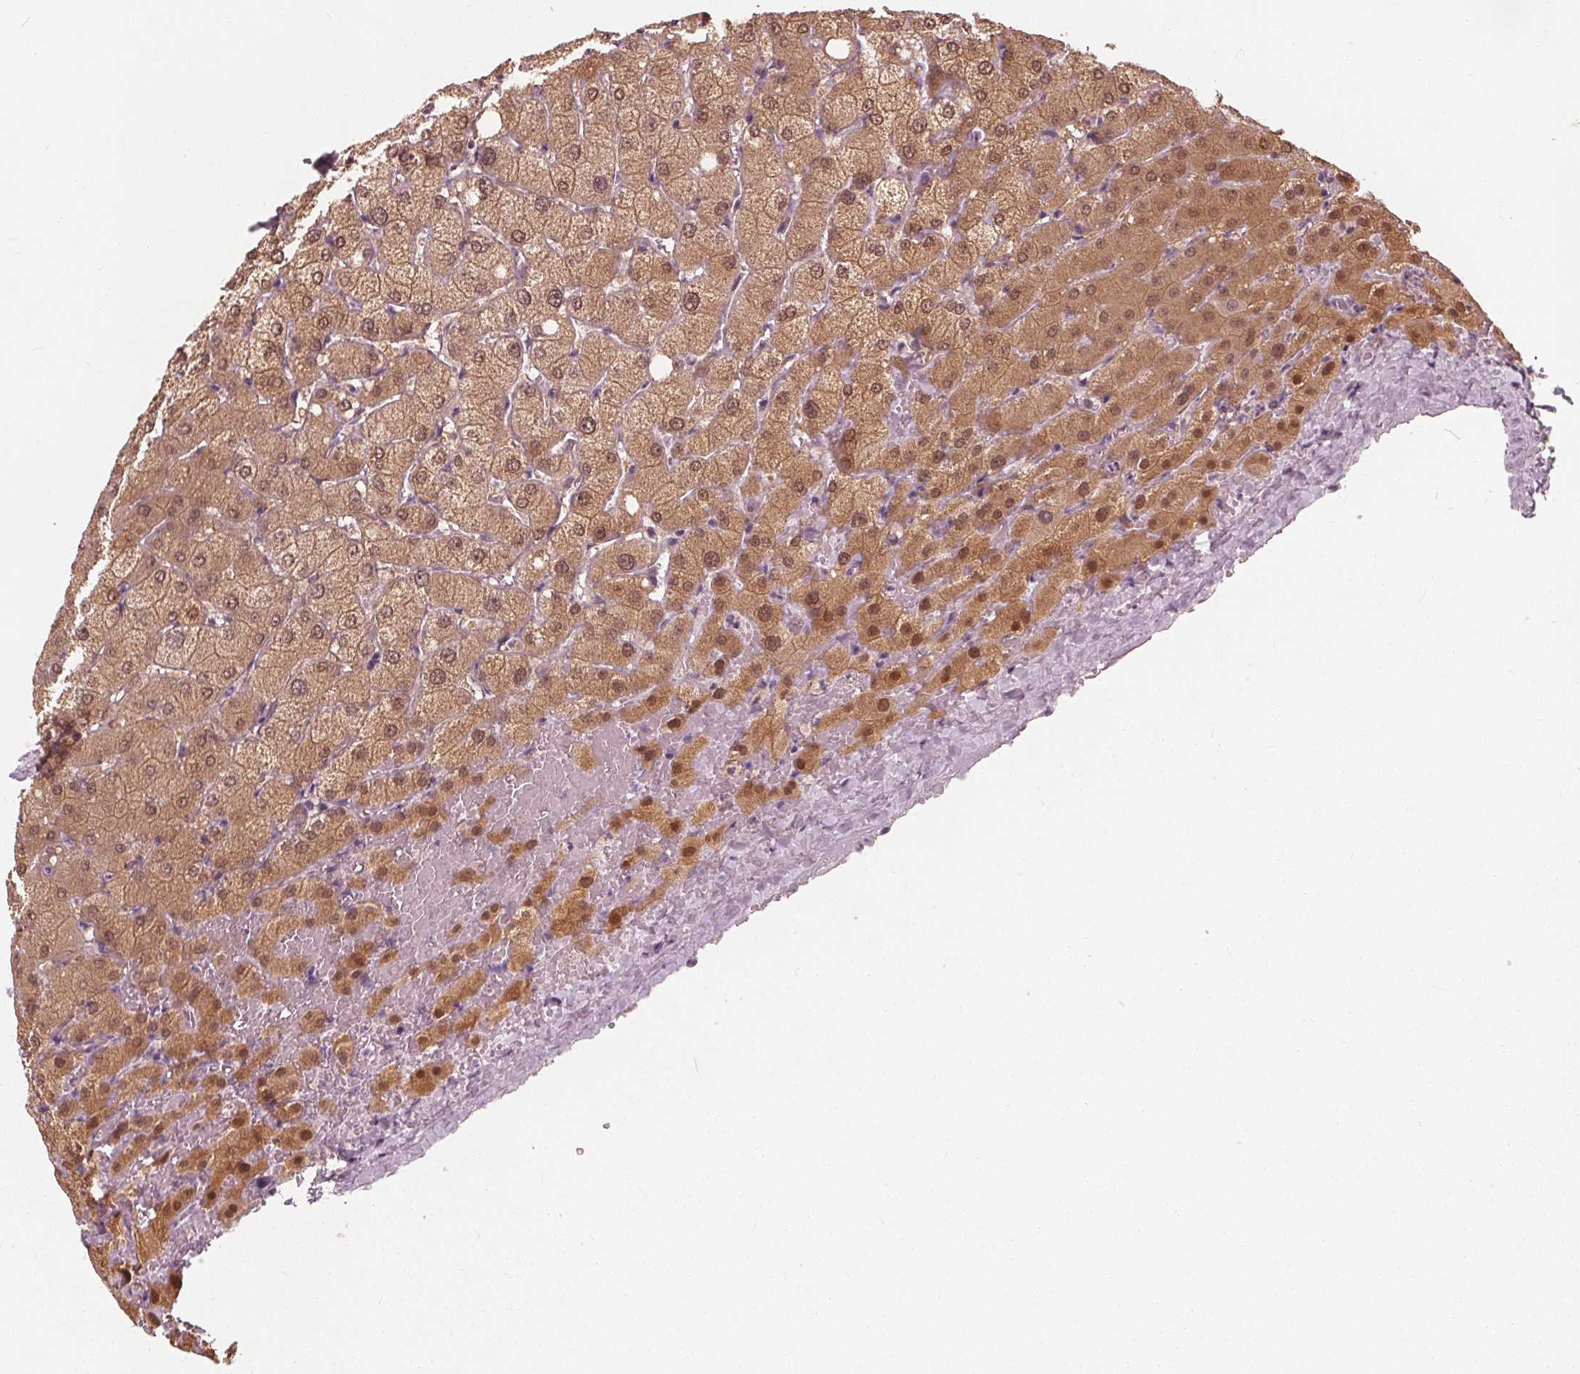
{"staining": {"intensity": "negative", "quantity": "none", "location": "none"}, "tissue": "liver", "cell_type": "Cholangiocytes", "image_type": "normal", "snomed": [{"axis": "morphology", "description": "Normal tissue, NOS"}, {"axis": "topography", "description": "Liver"}], "caption": "The histopathology image demonstrates no significant positivity in cholangiocytes of liver.", "gene": "SAT2", "patient": {"sex": "female", "age": 54}}